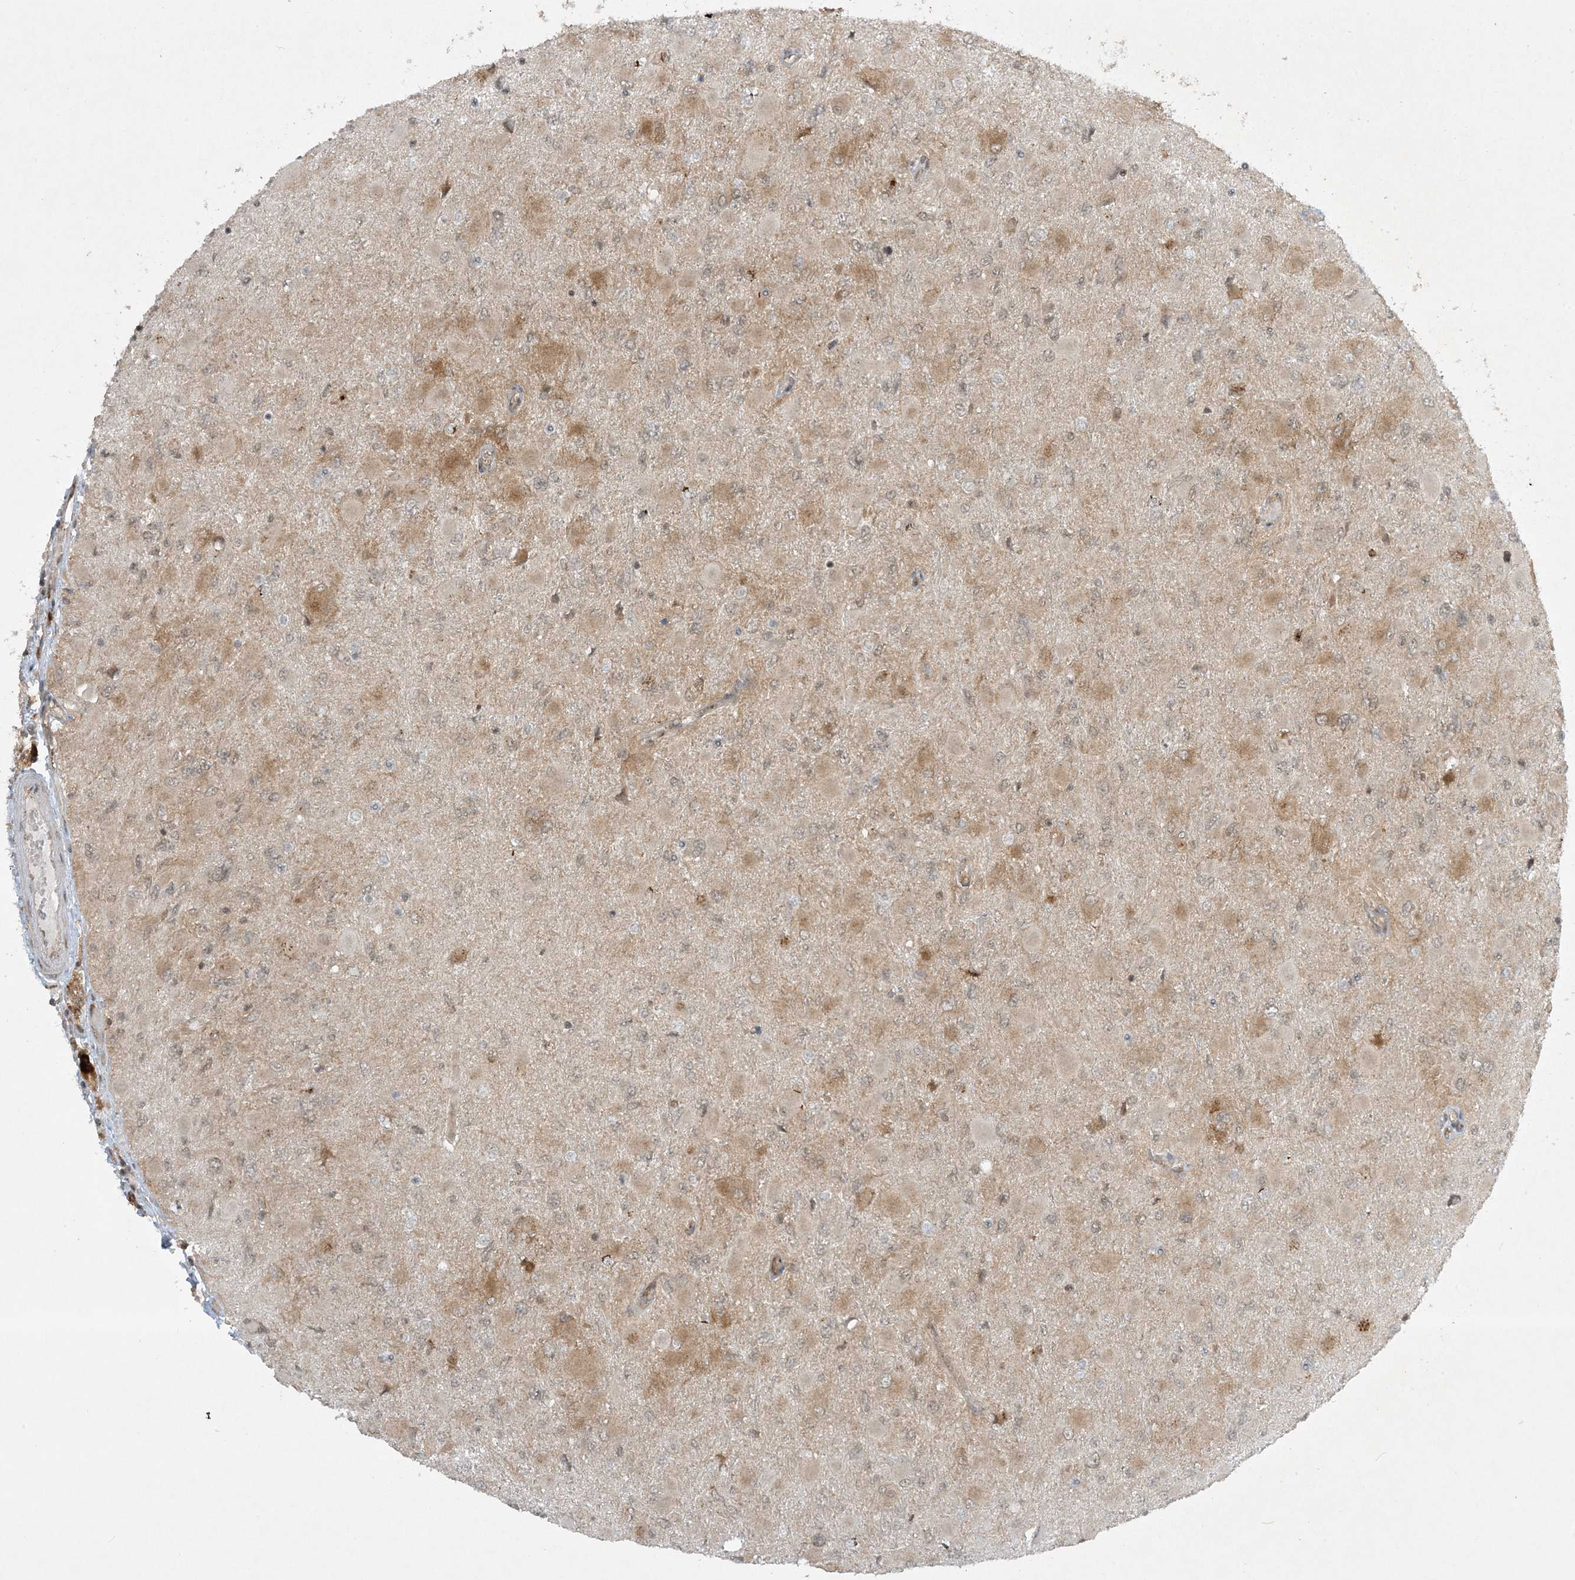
{"staining": {"intensity": "negative", "quantity": "none", "location": "none"}, "tissue": "glioma", "cell_type": "Tumor cells", "image_type": "cancer", "snomed": [{"axis": "morphology", "description": "Glioma, malignant, High grade"}, {"axis": "topography", "description": "Cerebral cortex"}], "caption": "Tumor cells are negative for brown protein staining in glioma.", "gene": "CERT1", "patient": {"sex": "female", "age": 36}}